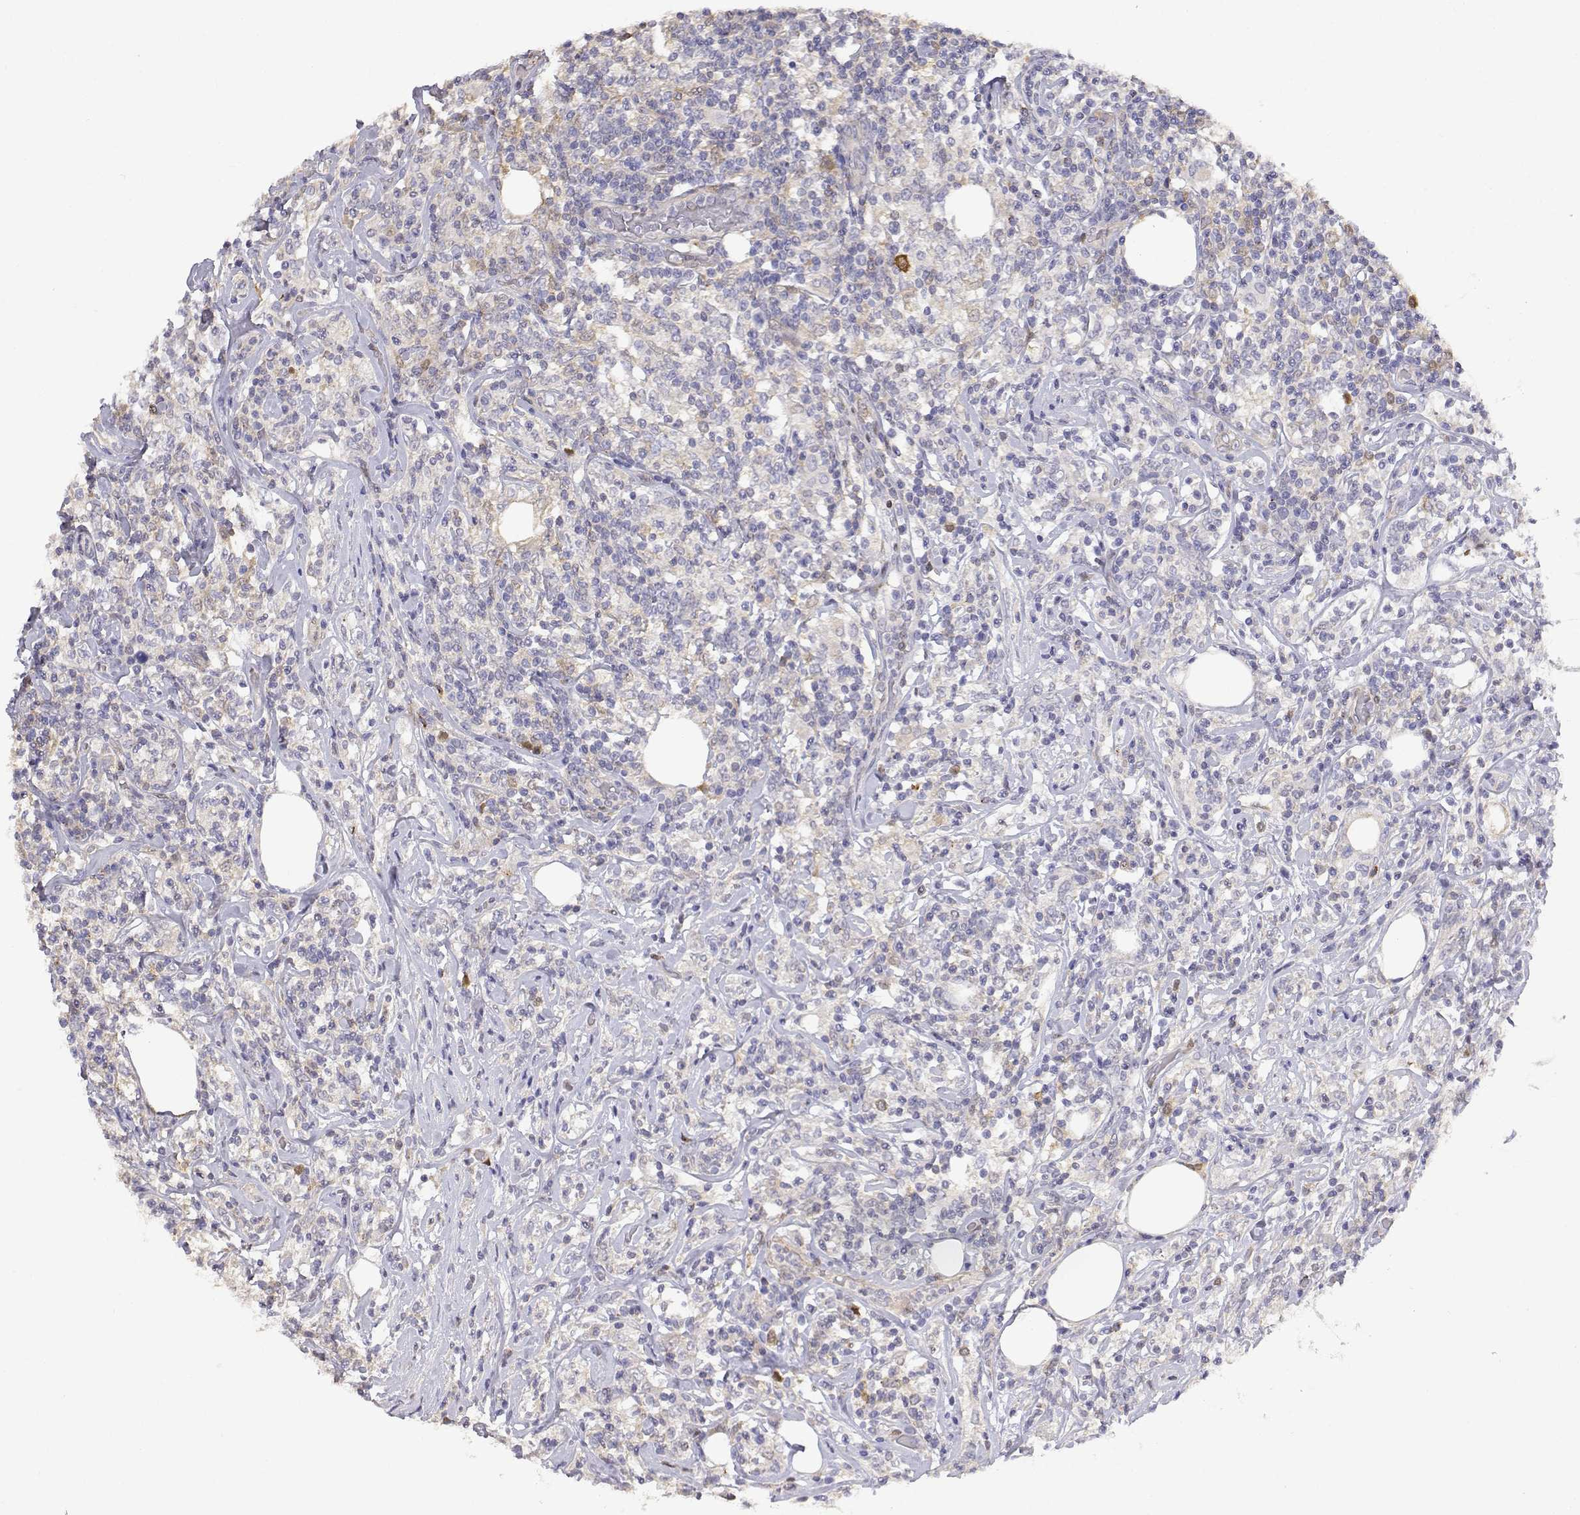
{"staining": {"intensity": "negative", "quantity": "none", "location": "none"}, "tissue": "lymphoma", "cell_type": "Tumor cells", "image_type": "cancer", "snomed": [{"axis": "morphology", "description": "Malignant lymphoma, non-Hodgkin's type, High grade"}, {"axis": "topography", "description": "Lymph node"}], "caption": "Tumor cells are negative for protein expression in human lymphoma.", "gene": "ADA", "patient": {"sex": "female", "age": 84}}